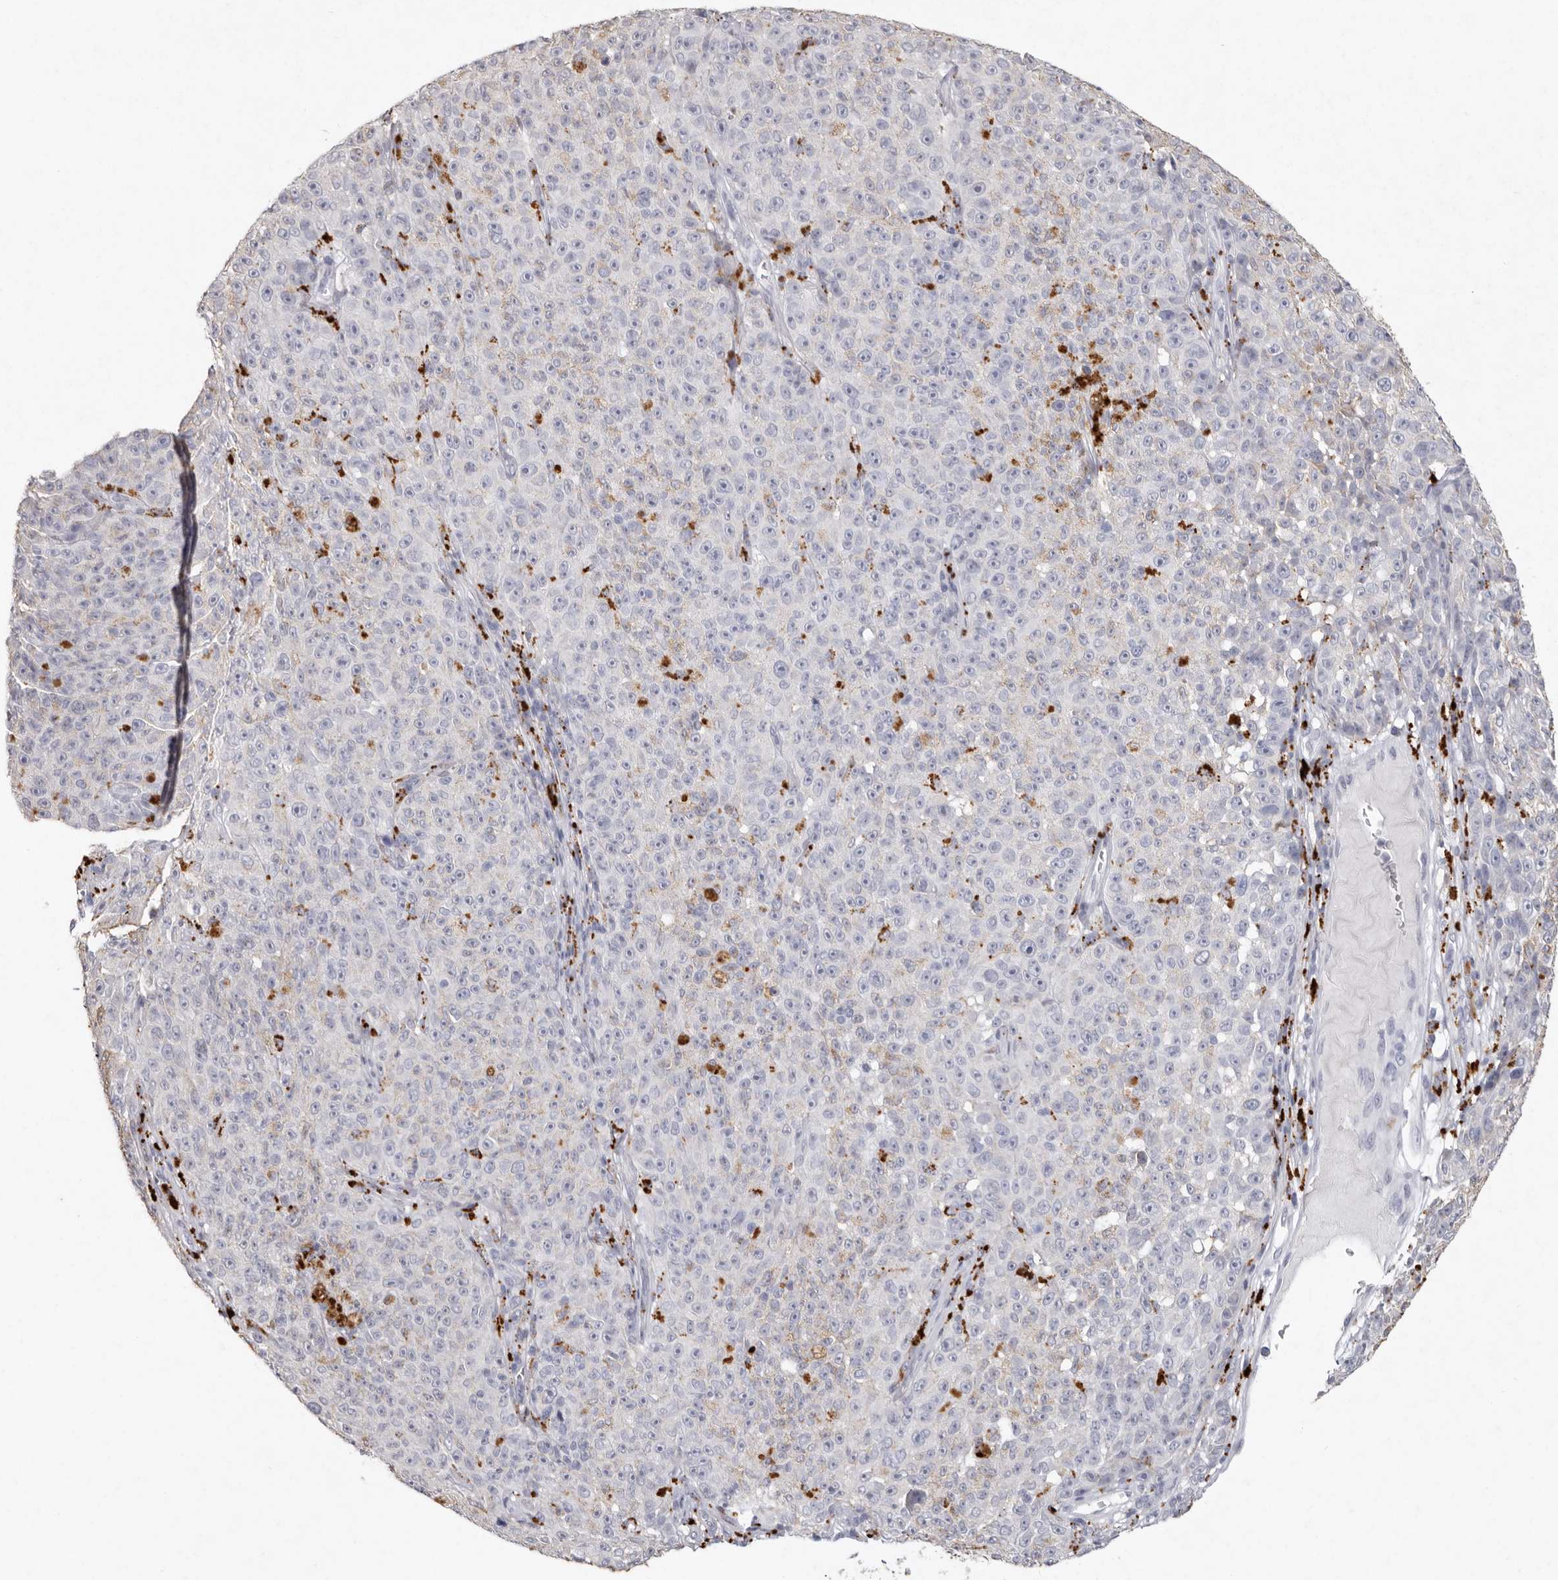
{"staining": {"intensity": "negative", "quantity": "none", "location": "none"}, "tissue": "melanoma", "cell_type": "Tumor cells", "image_type": "cancer", "snomed": [{"axis": "morphology", "description": "Malignant melanoma, NOS"}, {"axis": "topography", "description": "Skin"}], "caption": "High power microscopy photomicrograph of an immunohistochemistry (IHC) histopathology image of melanoma, revealing no significant positivity in tumor cells.", "gene": "FAM185A", "patient": {"sex": "female", "age": 82}}